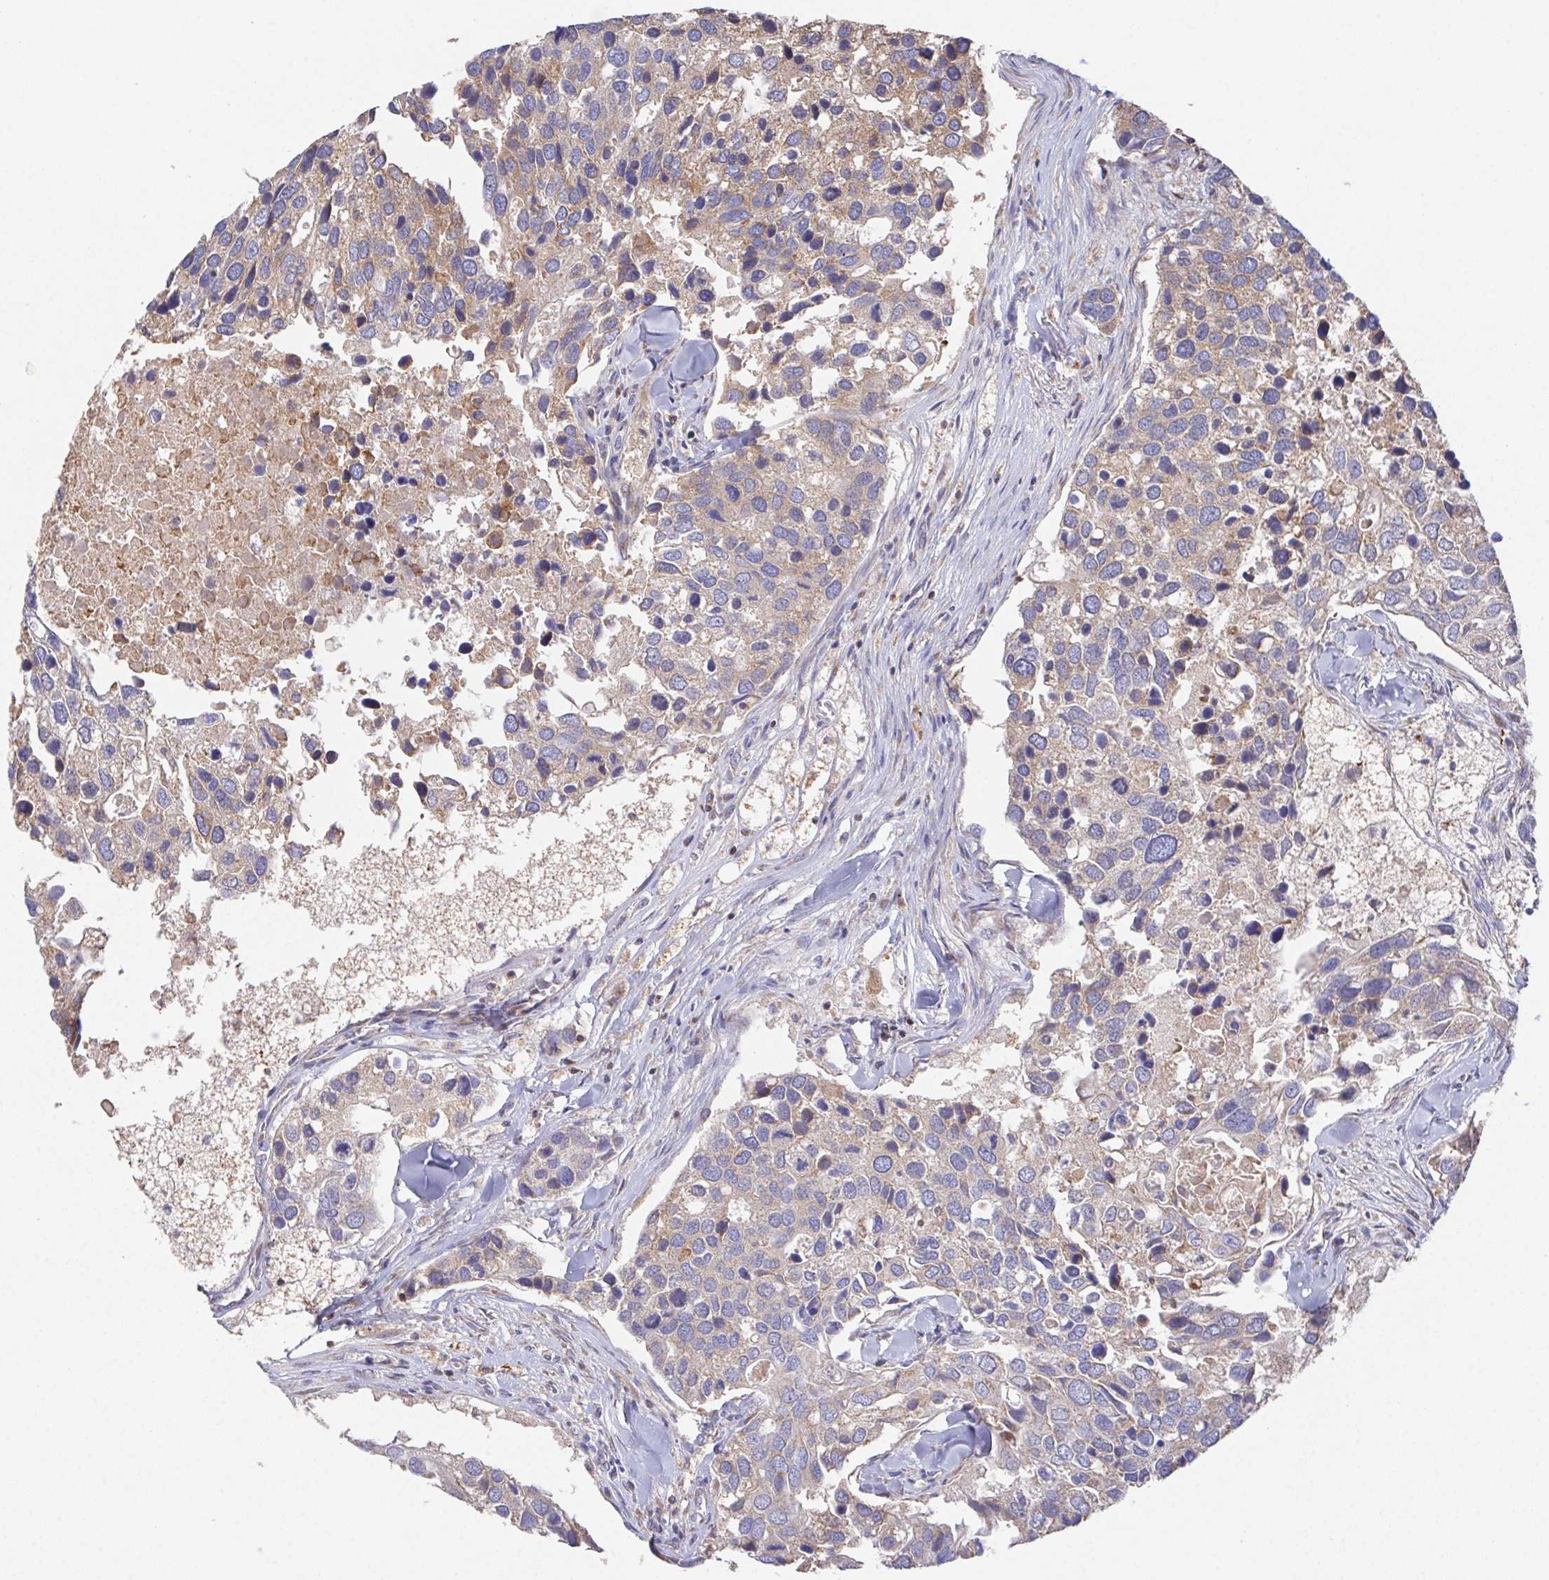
{"staining": {"intensity": "weak", "quantity": ">75%", "location": "cytoplasmic/membranous"}, "tissue": "breast cancer", "cell_type": "Tumor cells", "image_type": "cancer", "snomed": [{"axis": "morphology", "description": "Duct carcinoma"}, {"axis": "topography", "description": "Breast"}], "caption": "Immunohistochemistry (IHC) image of neoplastic tissue: intraductal carcinoma (breast) stained using immunohistochemistry (IHC) shows low levels of weak protein expression localized specifically in the cytoplasmic/membranous of tumor cells, appearing as a cytoplasmic/membranous brown color.", "gene": "FAM241A", "patient": {"sex": "female", "age": 83}}